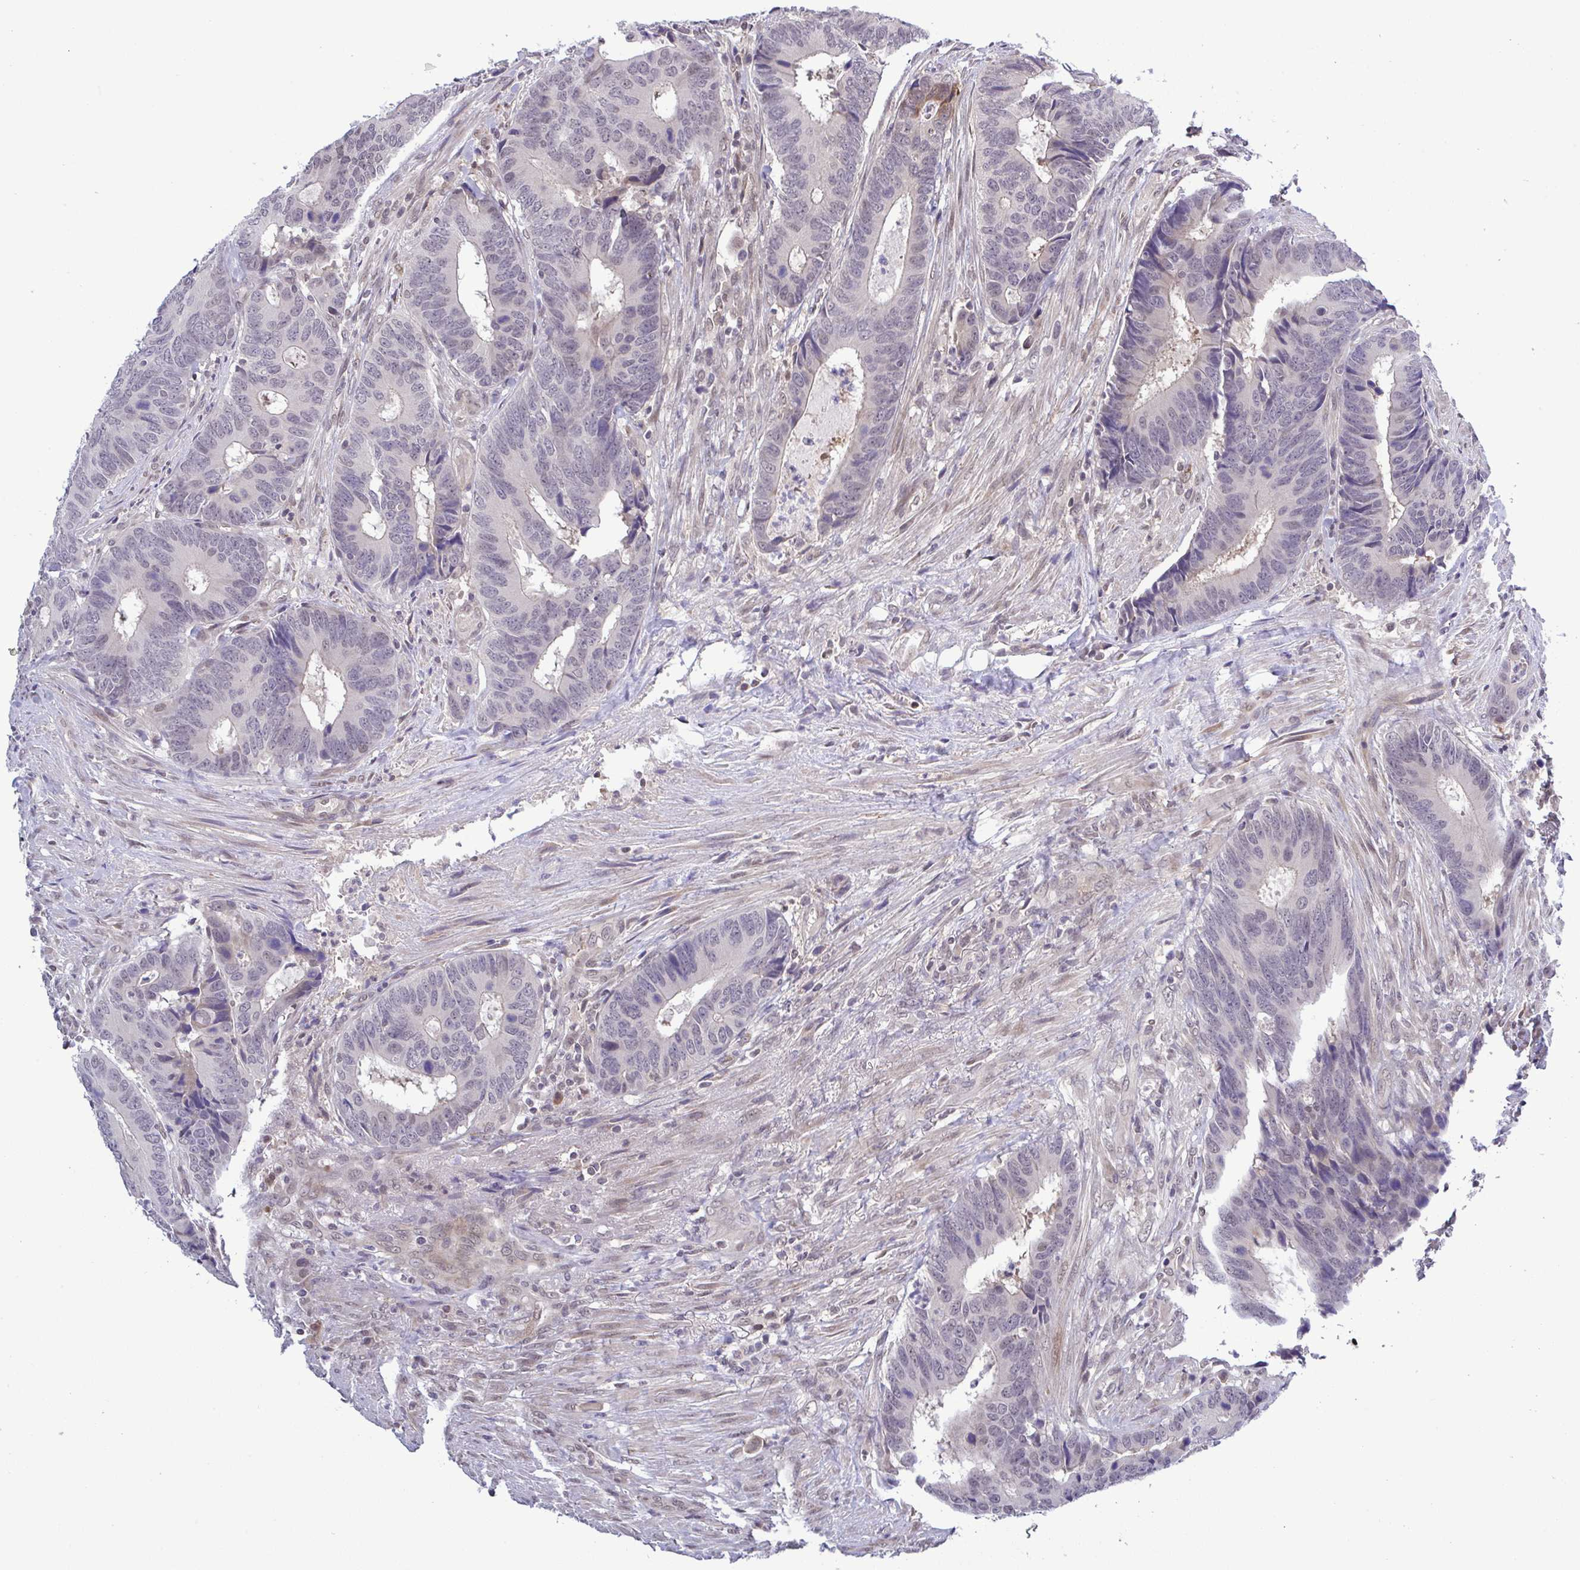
{"staining": {"intensity": "negative", "quantity": "none", "location": "none"}, "tissue": "colorectal cancer", "cell_type": "Tumor cells", "image_type": "cancer", "snomed": [{"axis": "morphology", "description": "Adenocarcinoma, NOS"}, {"axis": "topography", "description": "Colon"}], "caption": "This is an immunohistochemistry (IHC) micrograph of human colorectal cancer (adenocarcinoma). There is no positivity in tumor cells.", "gene": "C9orf64", "patient": {"sex": "male", "age": 87}}